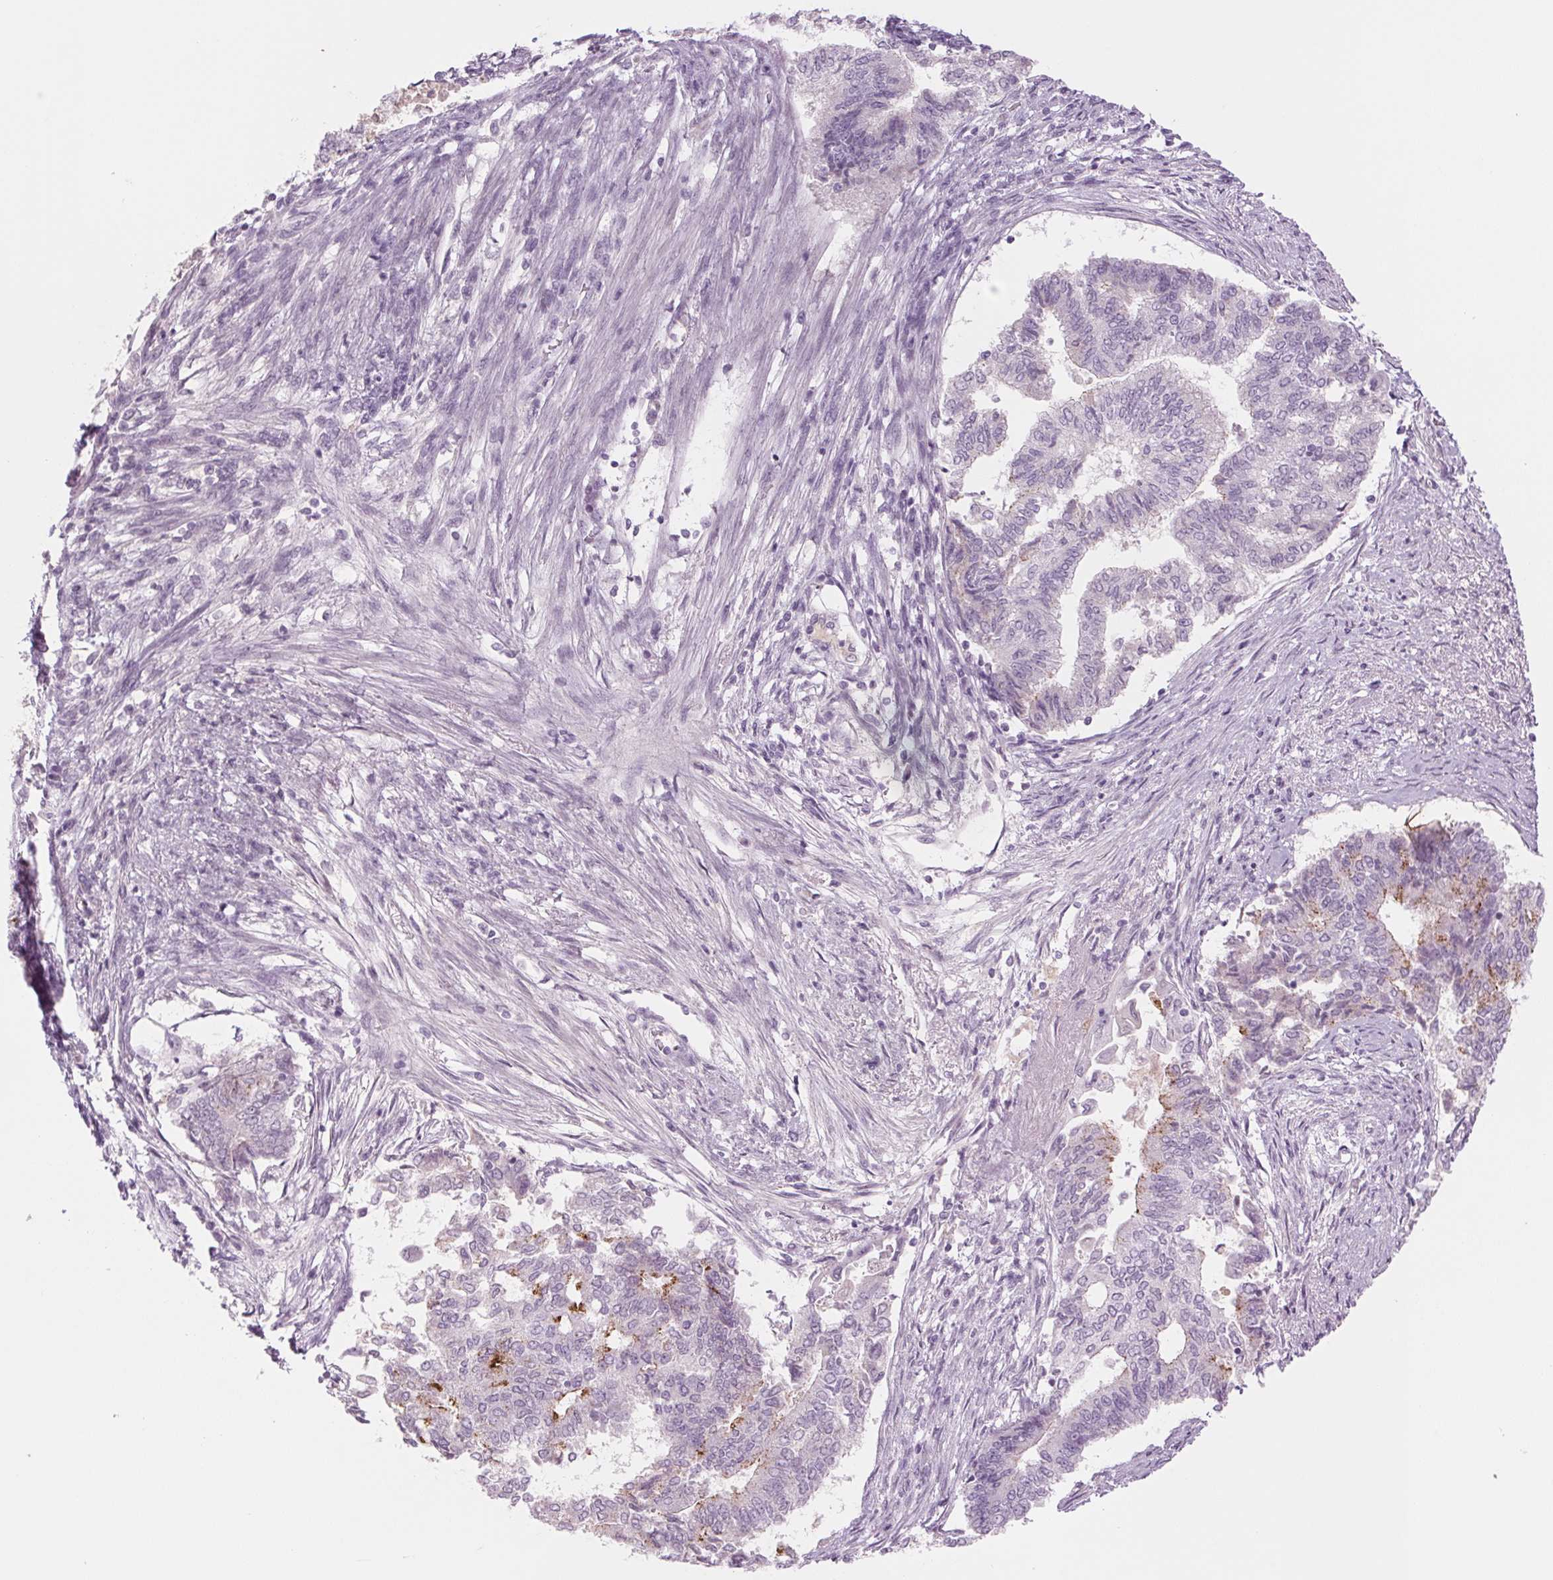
{"staining": {"intensity": "negative", "quantity": "none", "location": "none"}, "tissue": "endometrial cancer", "cell_type": "Tumor cells", "image_type": "cancer", "snomed": [{"axis": "morphology", "description": "Adenocarcinoma, NOS"}, {"axis": "topography", "description": "Endometrium"}], "caption": "The immunohistochemistry micrograph has no significant positivity in tumor cells of adenocarcinoma (endometrial) tissue.", "gene": "KRT1", "patient": {"sex": "female", "age": 65}}